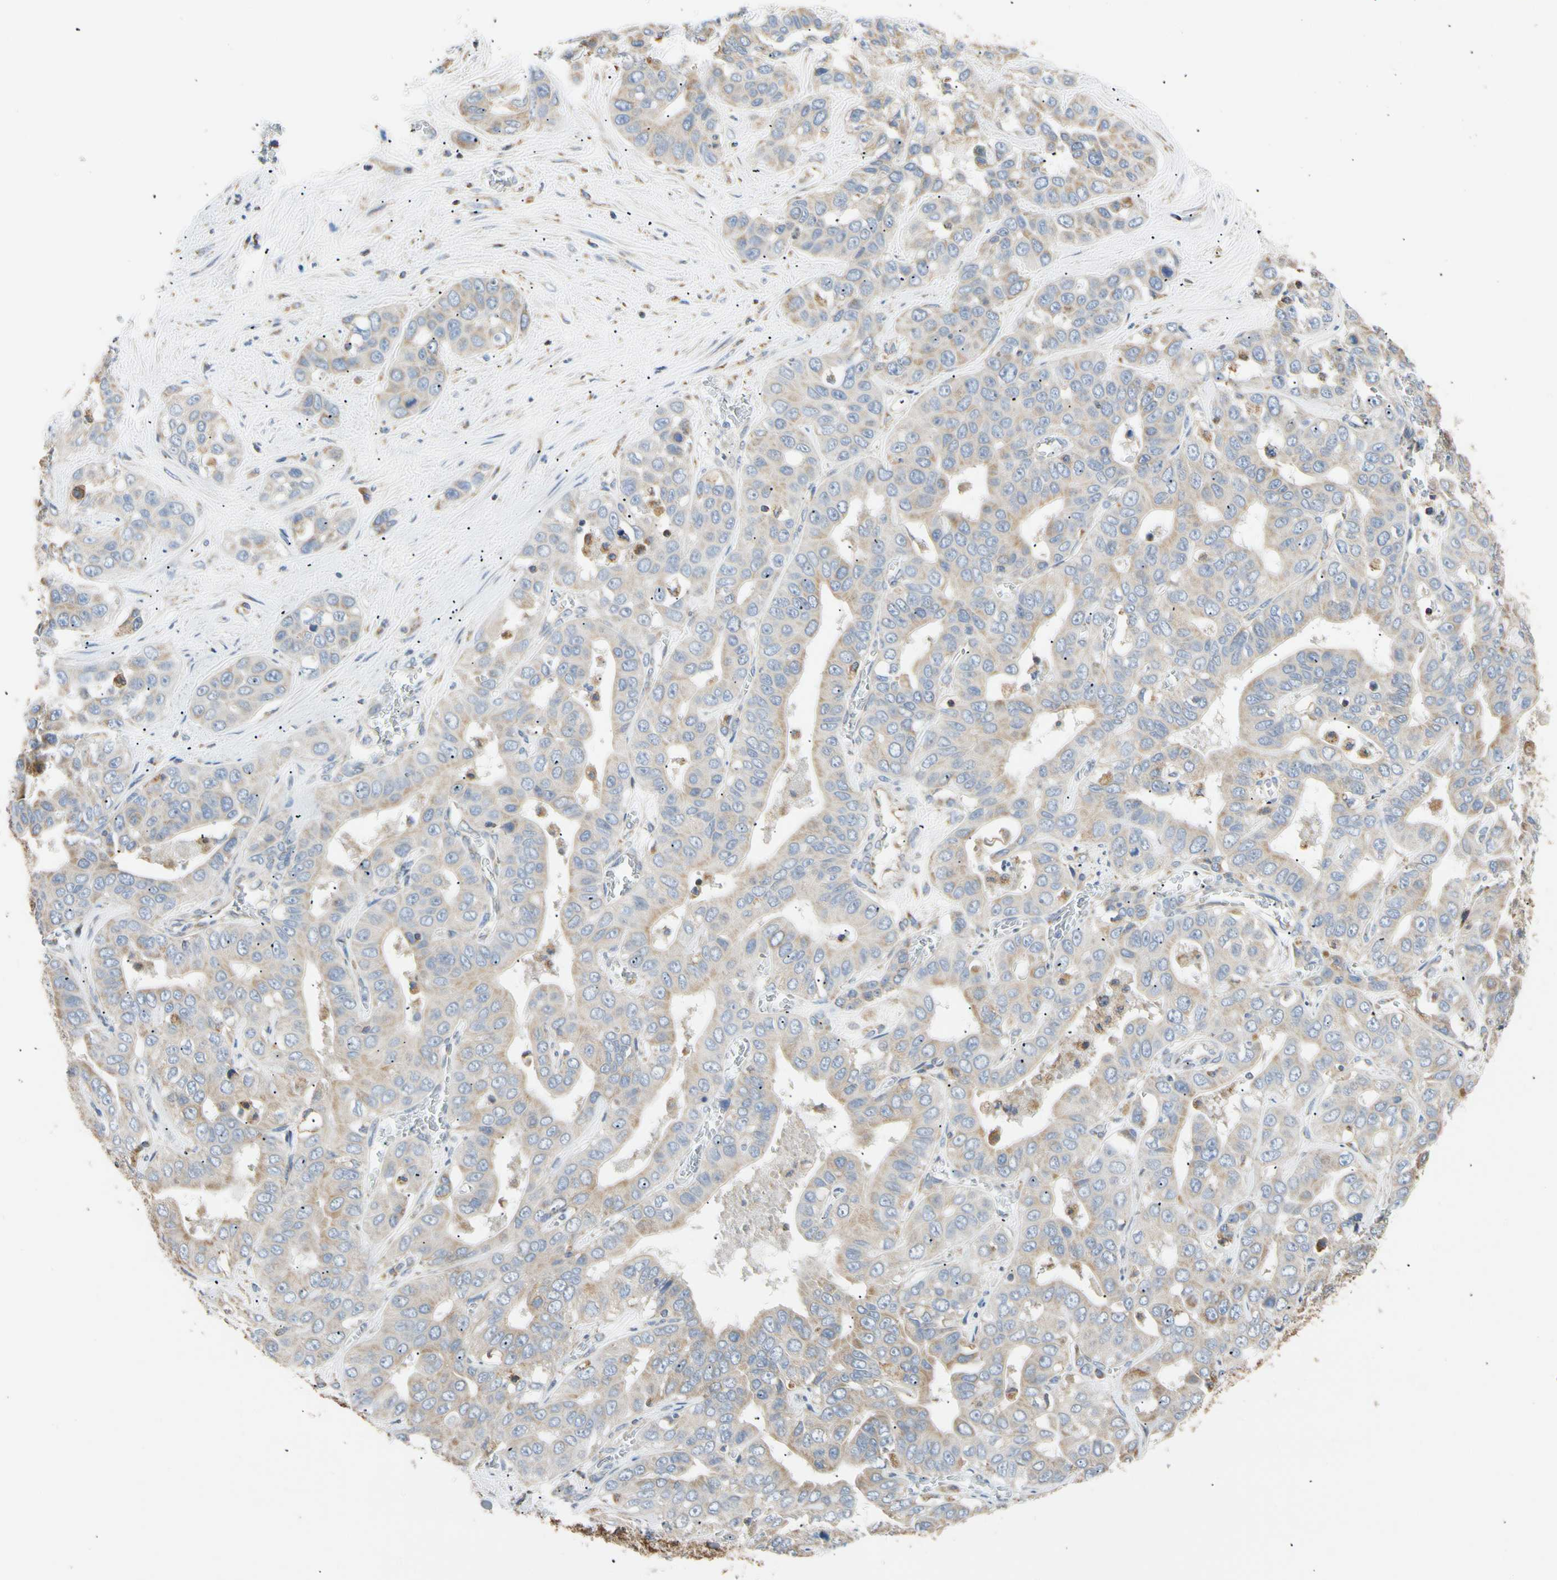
{"staining": {"intensity": "weak", "quantity": "25%-75%", "location": "cytoplasmic/membranous"}, "tissue": "liver cancer", "cell_type": "Tumor cells", "image_type": "cancer", "snomed": [{"axis": "morphology", "description": "Cholangiocarcinoma"}, {"axis": "topography", "description": "Liver"}], "caption": "Immunohistochemical staining of human liver cholangiocarcinoma displays low levels of weak cytoplasmic/membranous expression in approximately 25%-75% of tumor cells. (Brightfield microscopy of DAB IHC at high magnification).", "gene": "PLGRKT", "patient": {"sex": "female", "age": 52}}